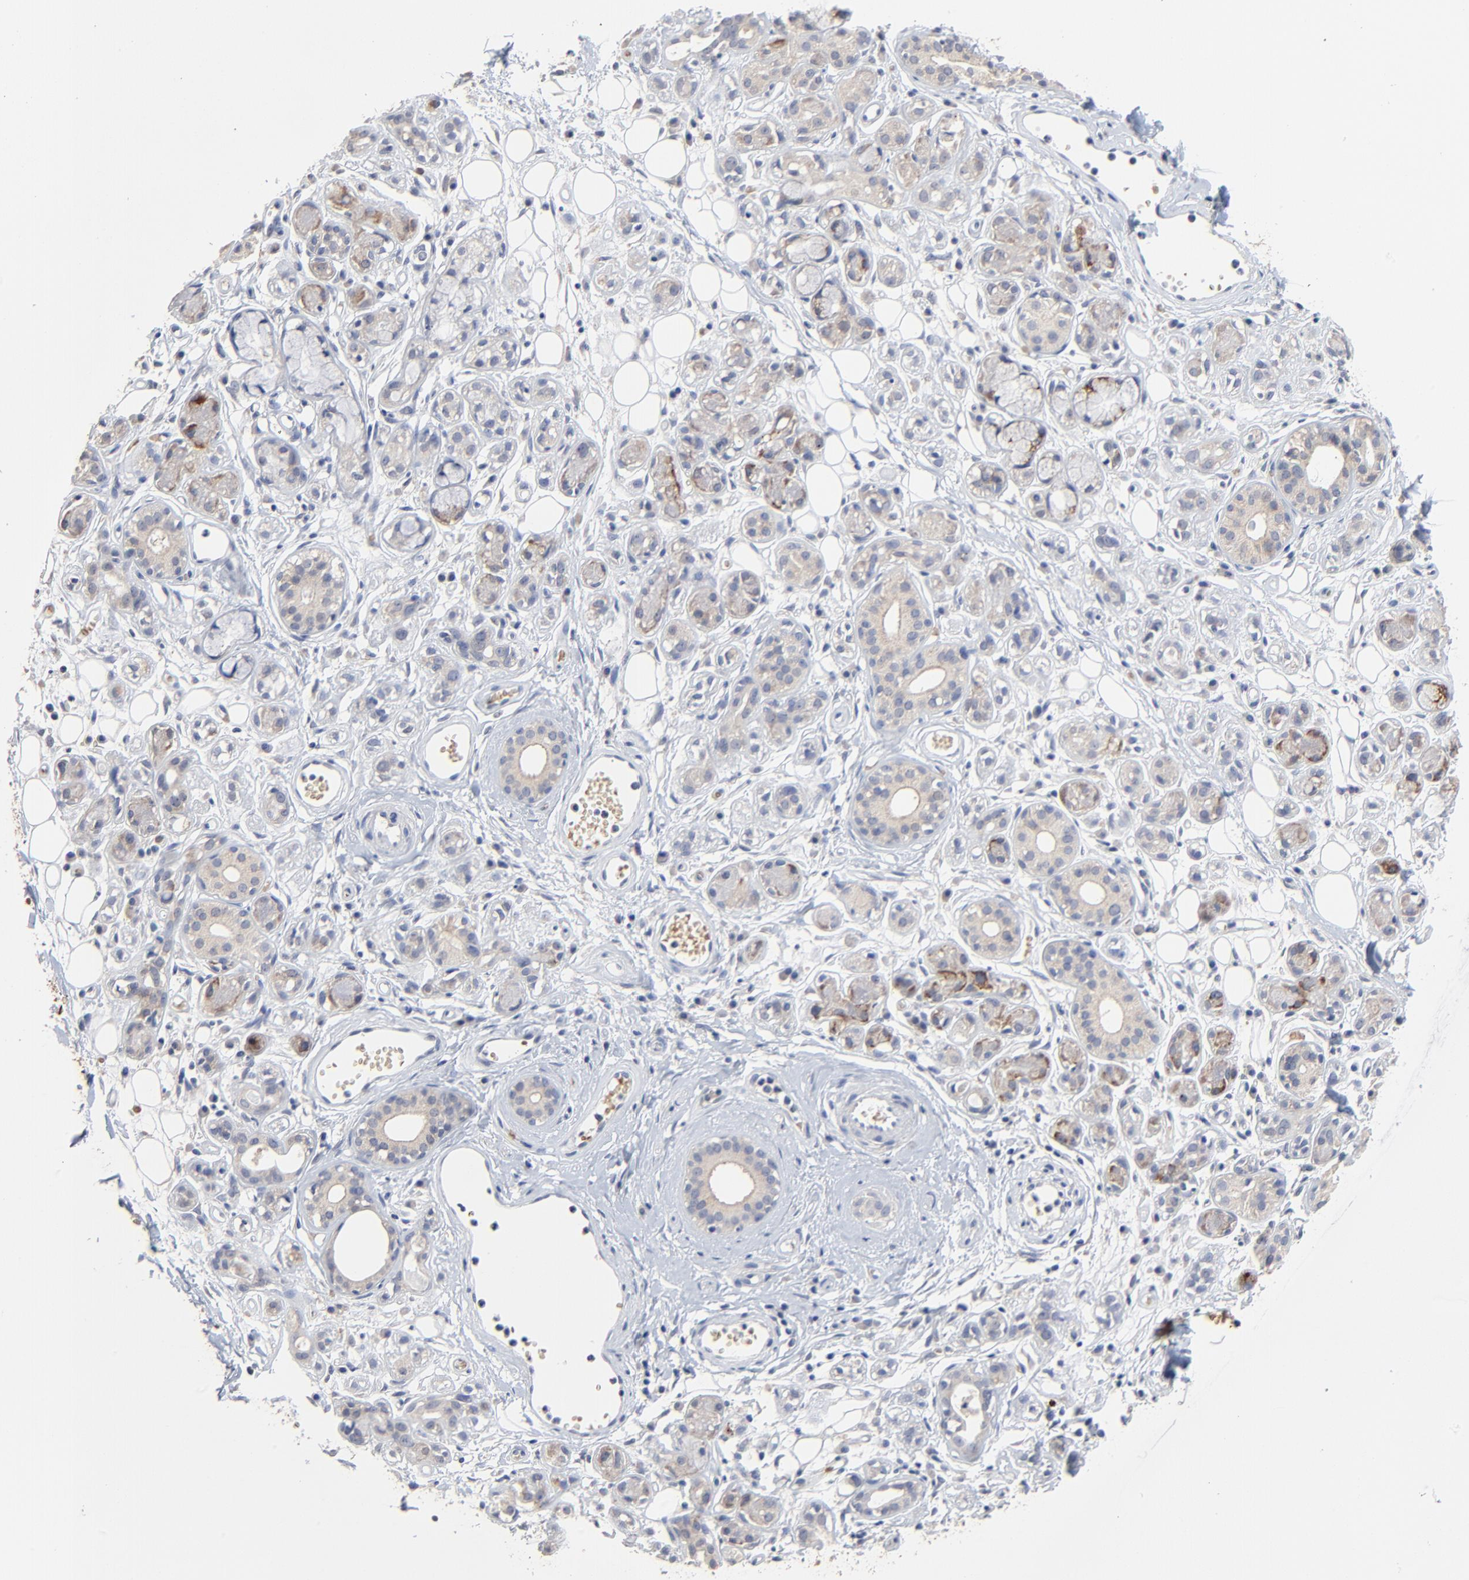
{"staining": {"intensity": "moderate", "quantity": ">75%", "location": "cytoplasmic/membranous"}, "tissue": "salivary gland", "cell_type": "Glandular cells", "image_type": "normal", "snomed": [{"axis": "morphology", "description": "Normal tissue, NOS"}, {"axis": "topography", "description": "Salivary gland"}], "caption": "Normal salivary gland displays moderate cytoplasmic/membranous staining in about >75% of glandular cells, visualized by immunohistochemistry.", "gene": "FANCB", "patient": {"sex": "male", "age": 54}}